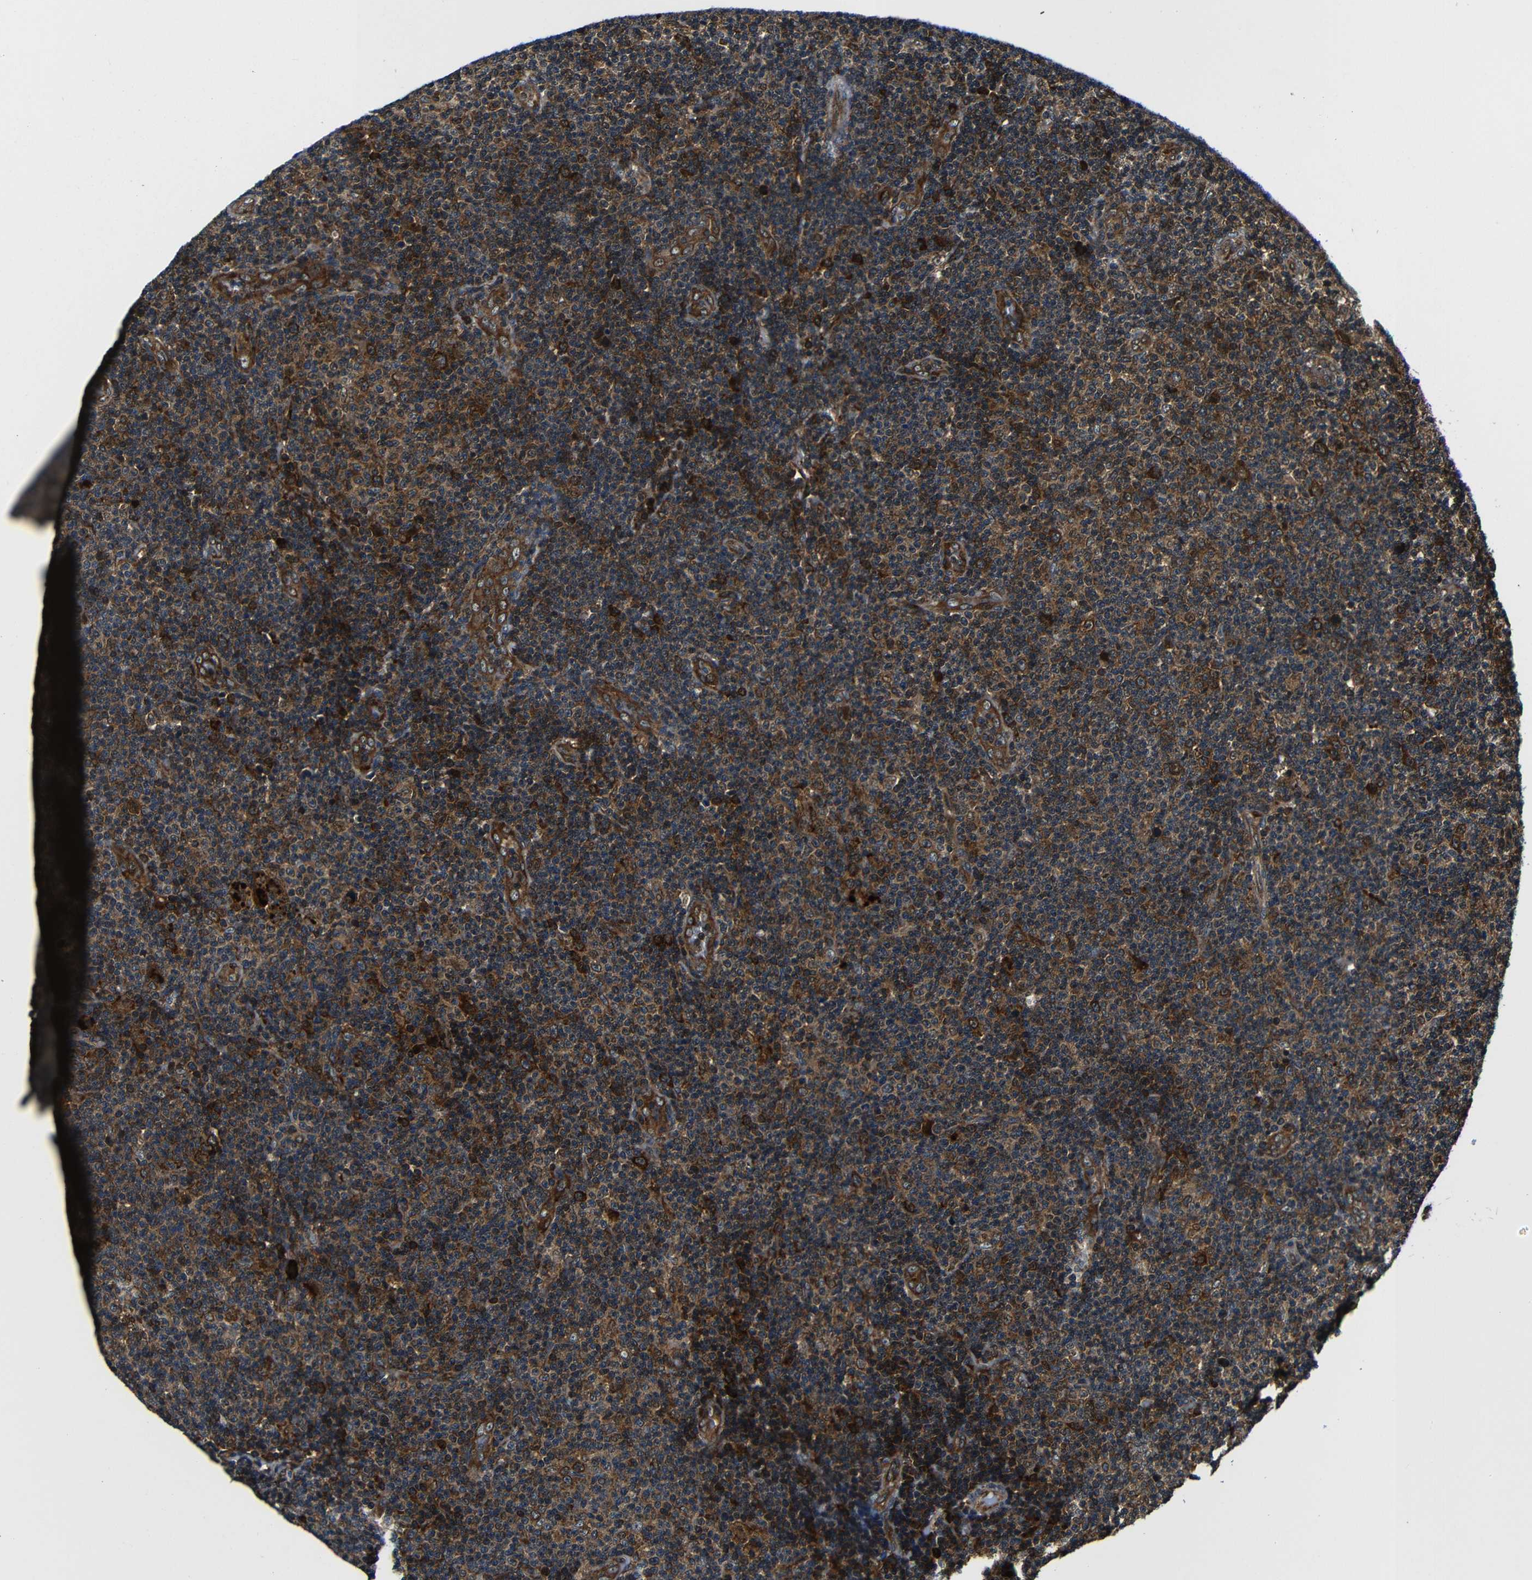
{"staining": {"intensity": "strong", "quantity": ">75%", "location": "cytoplasmic/membranous"}, "tissue": "lymphoma", "cell_type": "Tumor cells", "image_type": "cancer", "snomed": [{"axis": "morphology", "description": "Malignant lymphoma, non-Hodgkin's type, Low grade"}, {"axis": "topography", "description": "Lymph node"}], "caption": "Approximately >75% of tumor cells in human malignant lymphoma, non-Hodgkin's type (low-grade) display strong cytoplasmic/membranous protein staining as visualized by brown immunohistochemical staining.", "gene": "ABCE1", "patient": {"sex": "male", "age": 83}}